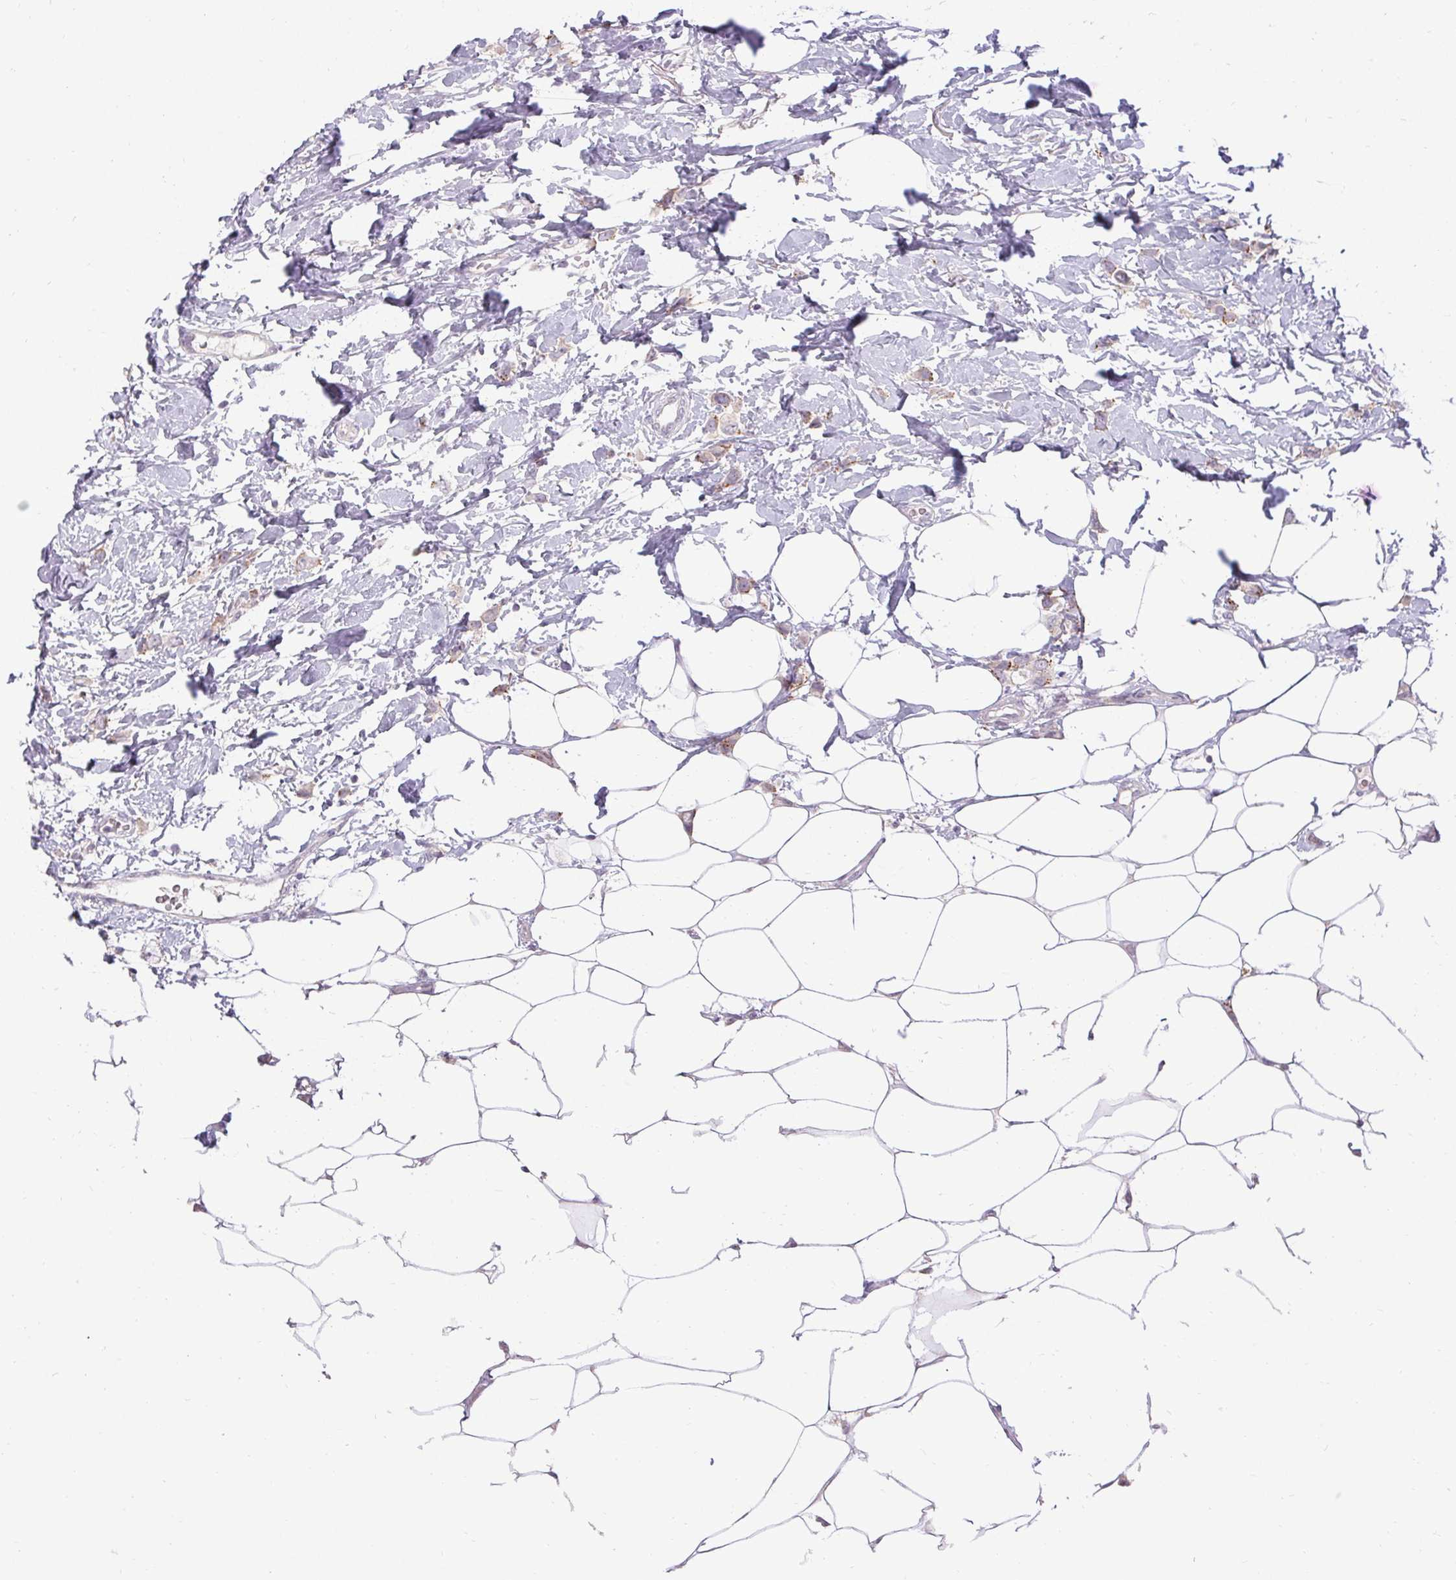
{"staining": {"intensity": "weak", "quantity": "<25%", "location": "cytoplasmic/membranous"}, "tissue": "breast cancer", "cell_type": "Tumor cells", "image_type": "cancer", "snomed": [{"axis": "morphology", "description": "Lobular carcinoma"}, {"axis": "topography", "description": "Breast"}], "caption": "Immunohistochemical staining of human breast lobular carcinoma displays no significant expression in tumor cells.", "gene": "HSD17B3", "patient": {"sex": "female", "age": 66}}